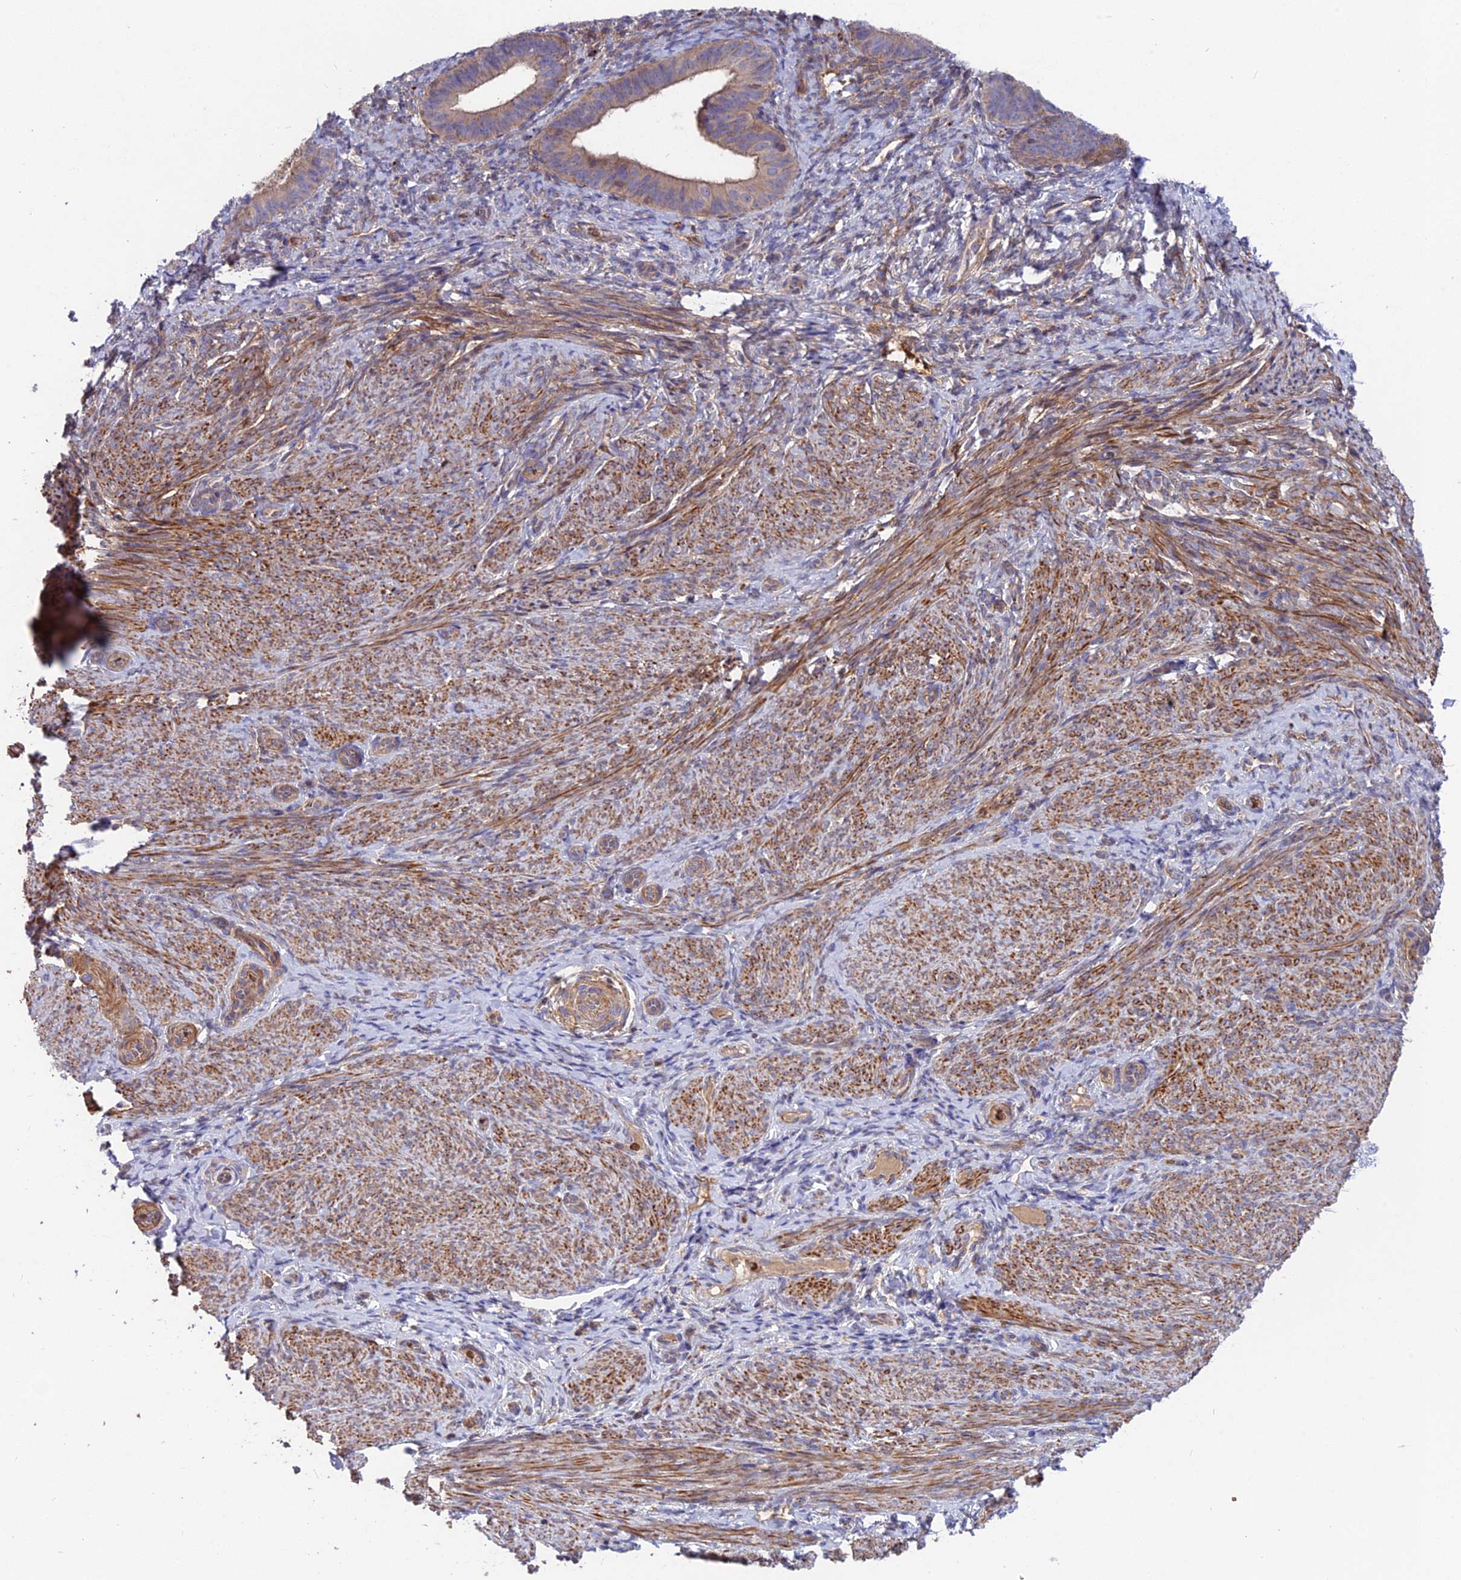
{"staining": {"intensity": "moderate", "quantity": "25%-75%", "location": "cytoplasmic/membranous"}, "tissue": "endometrium", "cell_type": "Cells in endometrial stroma", "image_type": "normal", "snomed": [{"axis": "morphology", "description": "Normal tissue, NOS"}, {"axis": "topography", "description": "Endometrium"}], "caption": "Immunohistochemical staining of benign human endometrium shows medium levels of moderate cytoplasmic/membranous staining in approximately 25%-75% of cells in endometrial stroma.", "gene": "CPNE7", "patient": {"sex": "female", "age": 65}}